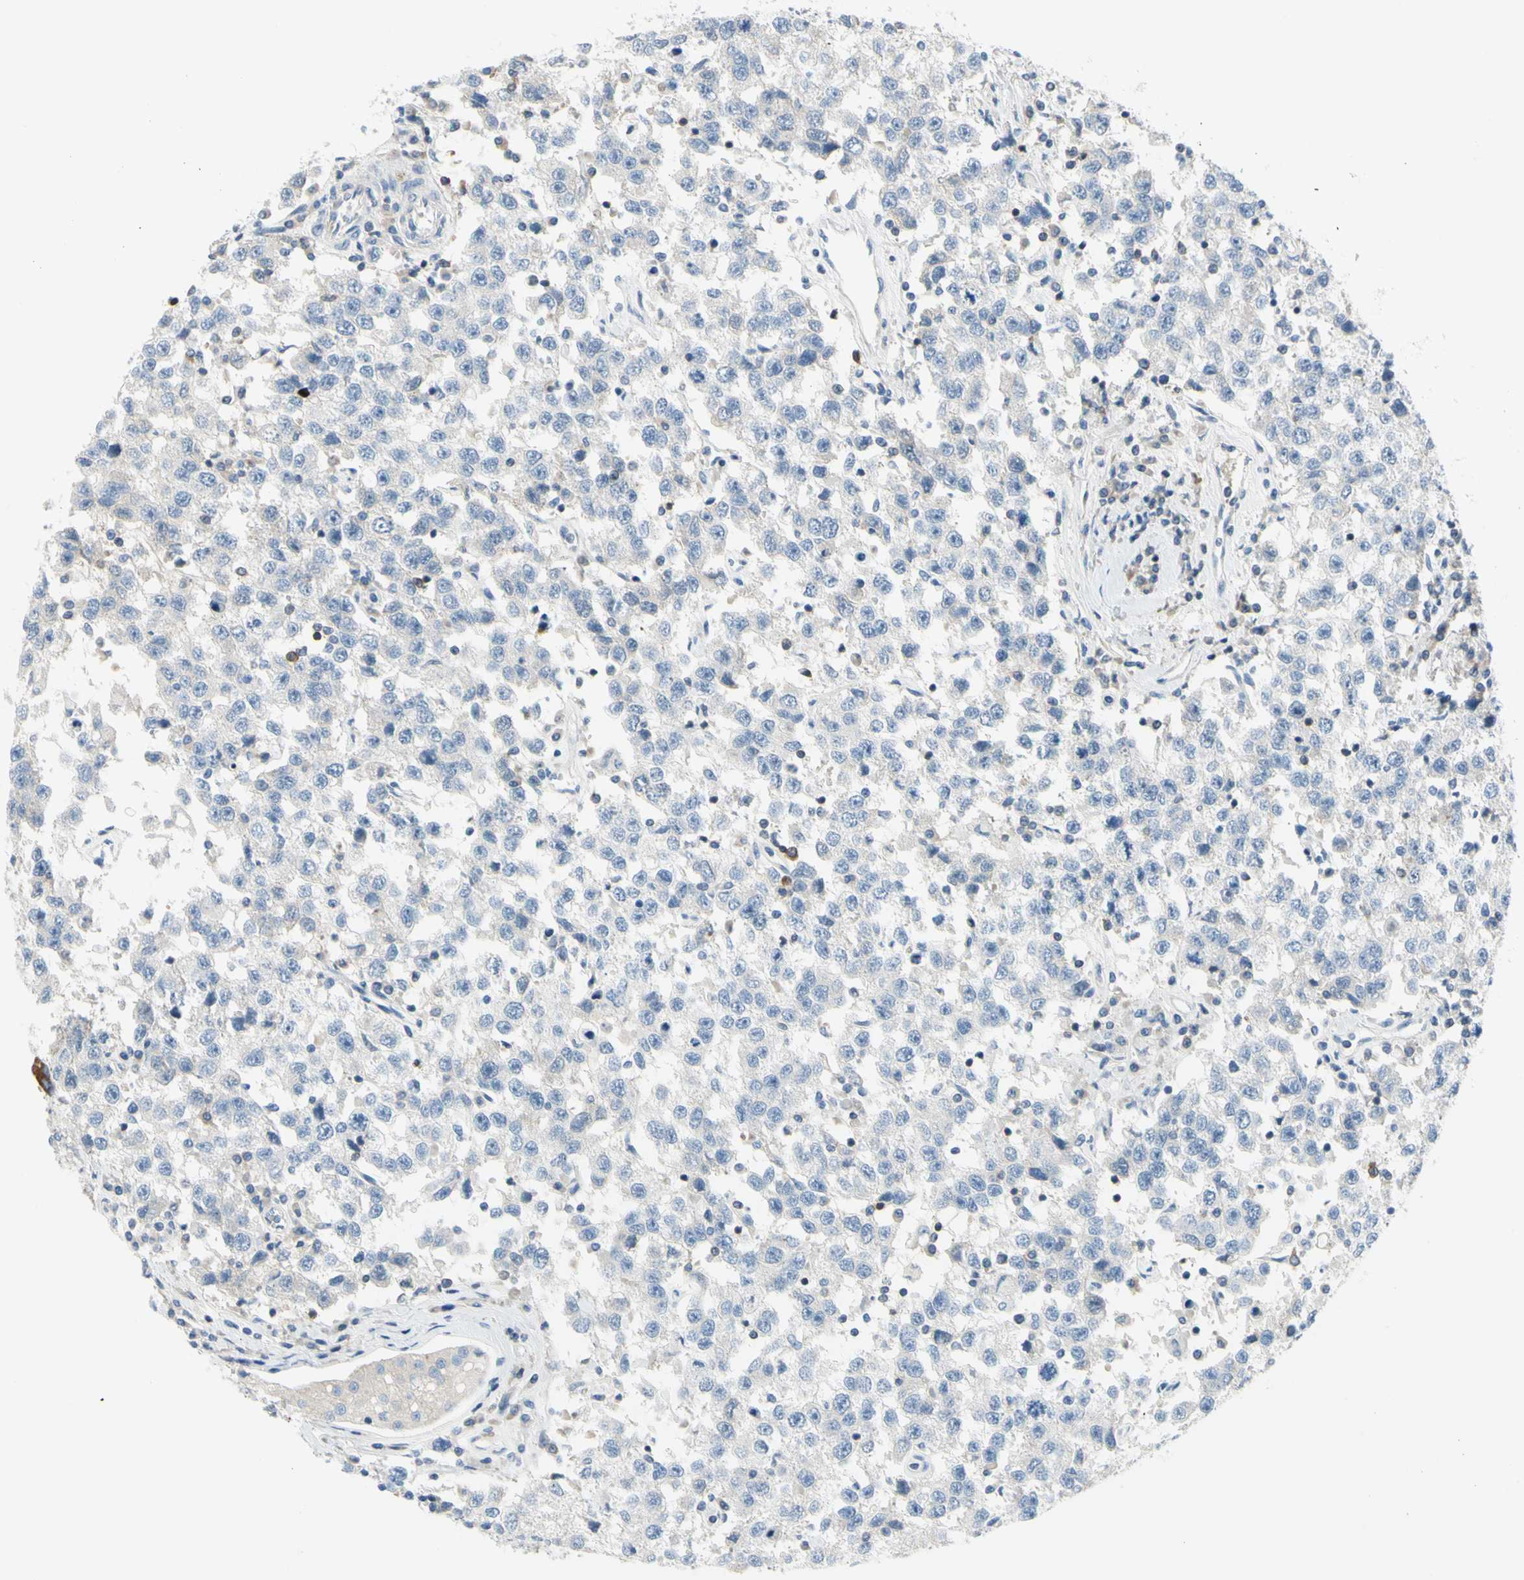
{"staining": {"intensity": "negative", "quantity": "none", "location": "none"}, "tissue": "testis cancer", "cell_type": "Tumor cells", "image_type": "cancer", "snomed": [{"axis": "morphology", "description": "Seminoma, NOS"}, {"axis": "topography", "description": "Testis"}], "caption": "IHC photomicrograph of testis cancer stained for a protein (brown), which displays no positivity in tumor cells.", "gene": "MUC1", "patient": {"sex": "male", "age": 41}}